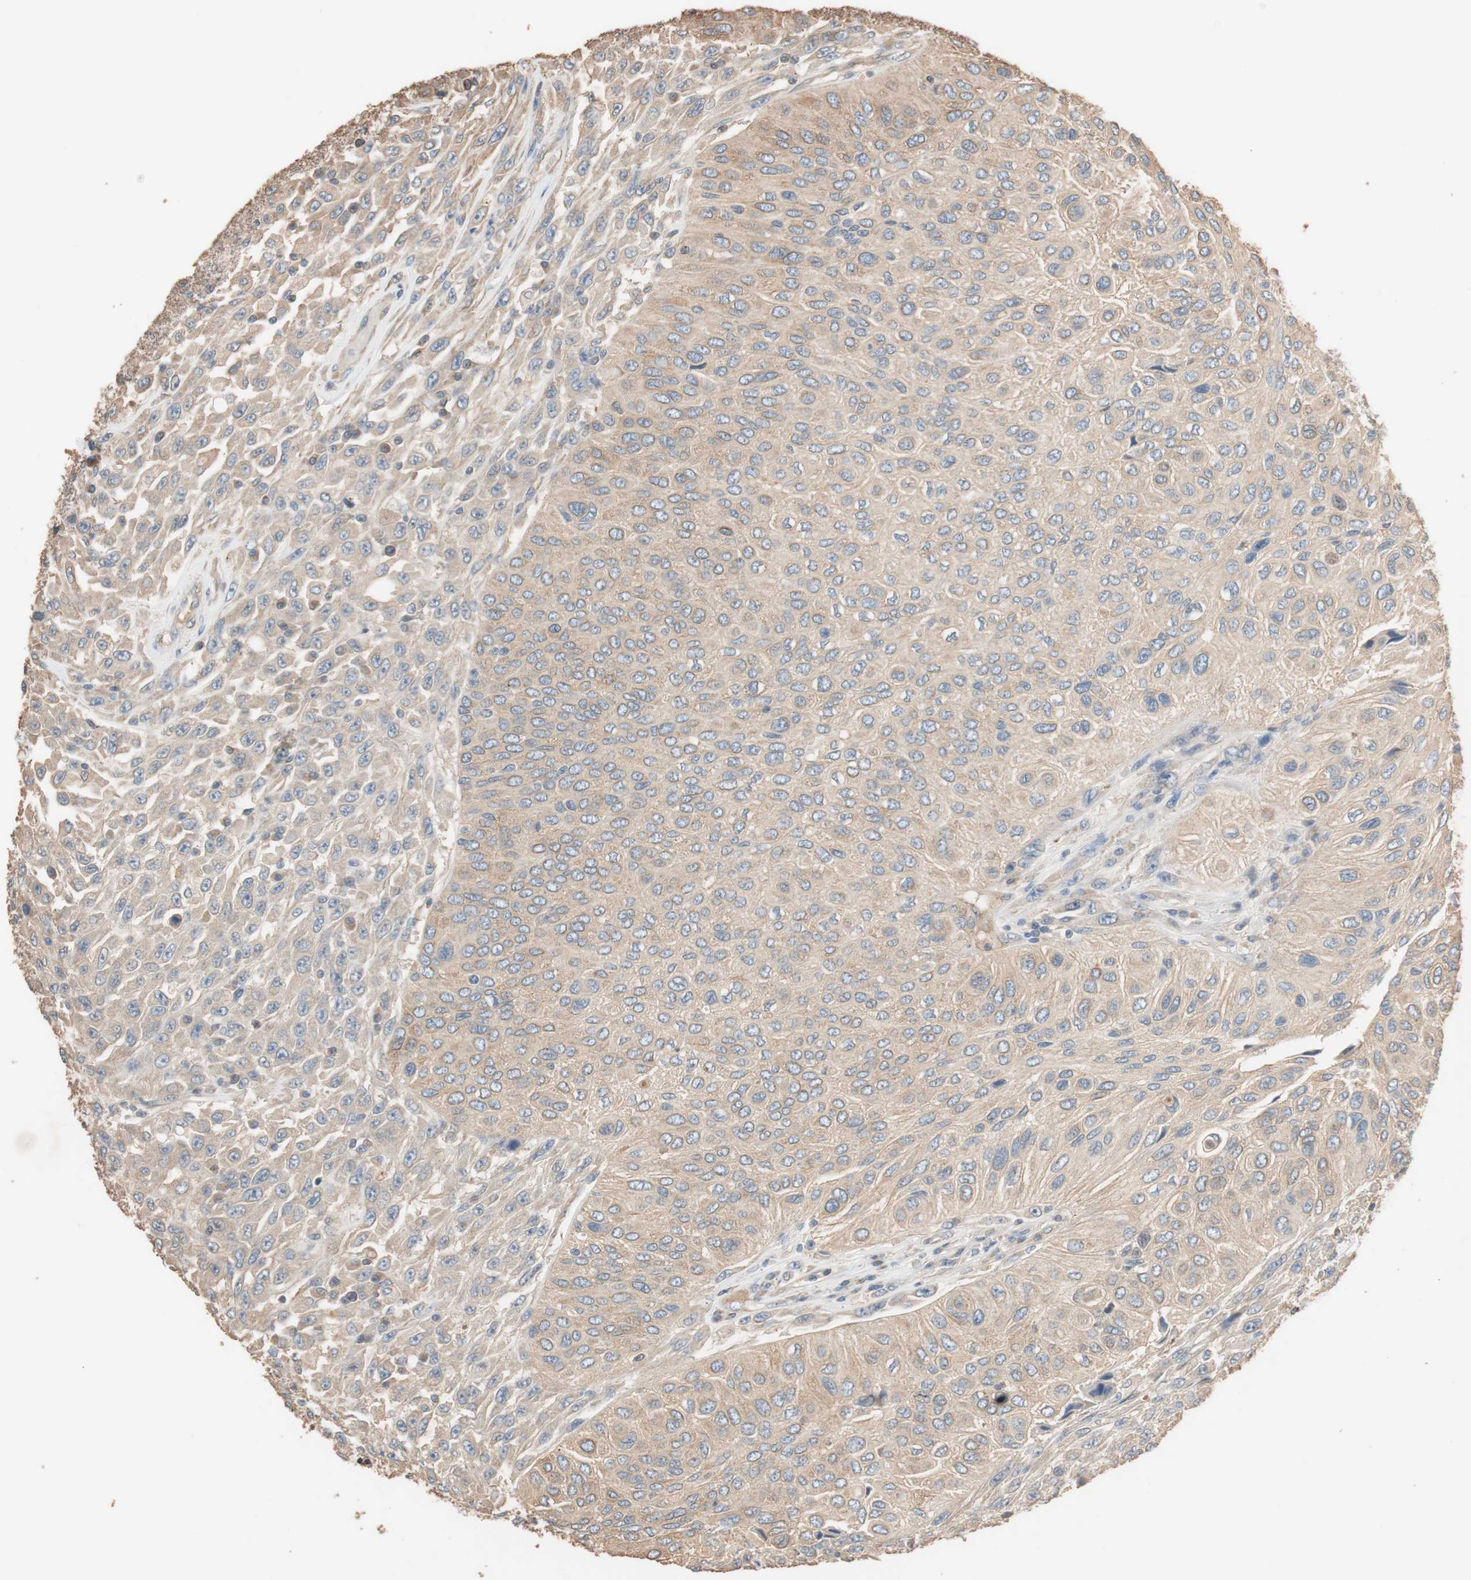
{"staining": {"intensity": "moderate", "quantity": "25%-75%", "location": "cytoplasmic/membranous"}, "tissue": "urothelial cancer", "cell_type": "Tumor cells", "image_type": "cancer", "snomed": [{"axis": "morphology", "description": "Urothelial carcinoma, High grade"}, {"axis": "topography", "description": "Urinary bladder"}], "caption": "Immunohistochemistry staining of urothelial cancer, which shows medium levels of moderate cytoplasmic/membranous expression in approximately 25%-75% of tumor cells indicating moderate cytoplasmic/membranous protein positivity. The staining was performed using DAB (brown) for protein detection and nuclei were counterstained in hematoxylin (blue).", "gene": "TUBB", "patient": {"sex": "male", "age": 66}}